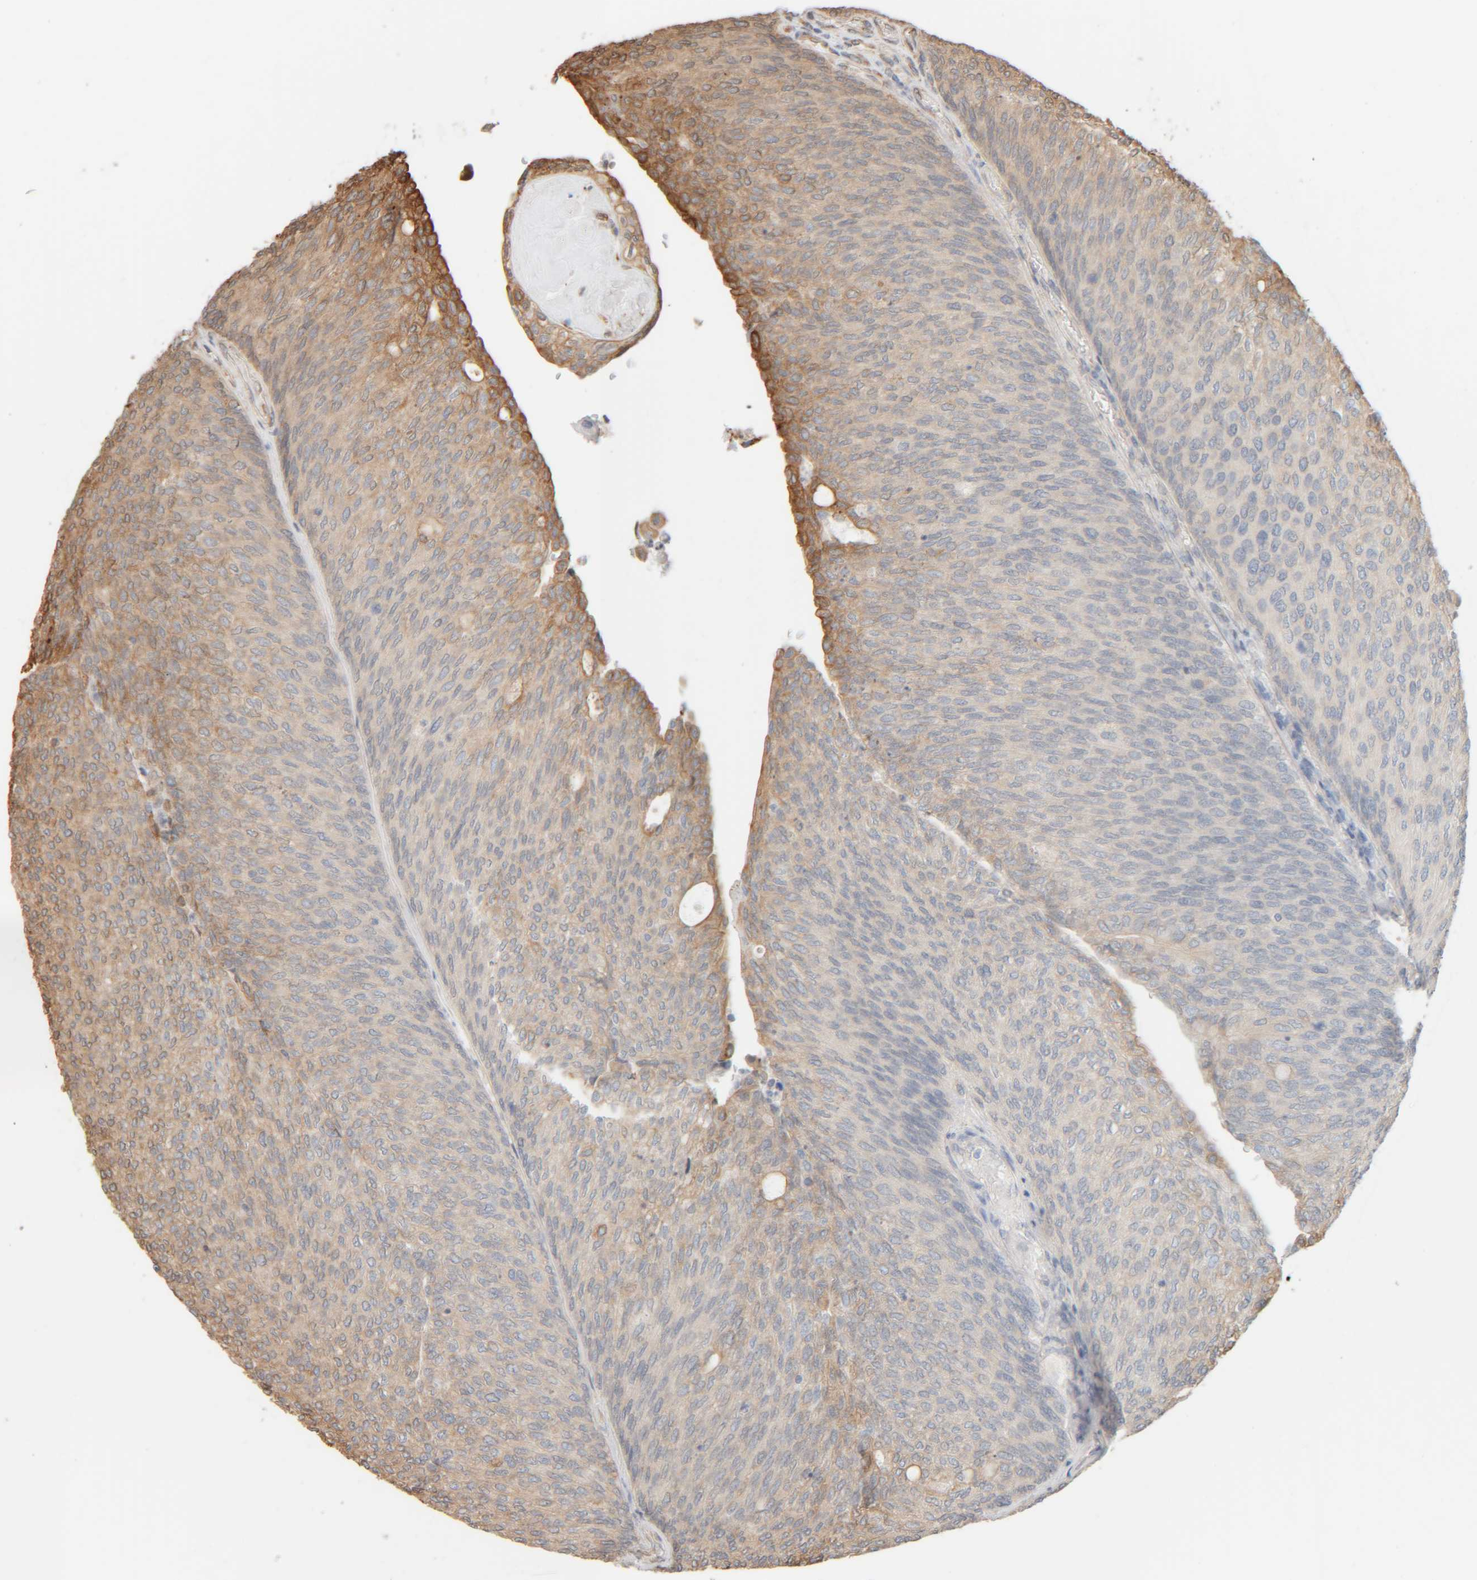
{"staining": {"intensity": "moderate", "quantity": "25%-75%", "location": "cytoplasmic/membranous"}, "tissue": "urothelial cancer", "cell_type": "Tumor cells", "image_type": "cancer", "snomed": [{"axis": "morphology", "description": "Urothelial carcinoma, Low grade"}, {"axis": "topography", "description": "Urinary bladder"}], "caption": "IHC image of neoplastic tissue: urothelial cancer stained using IHC exhibits medium levels of moderate protein expression localized specifically in the cytoplasmic/membranous of tumor cells, appearing as a cytoplasmic/membranous brown color.", "gene": "INTS1", "patient": {"sex": "female", "age": 79}}